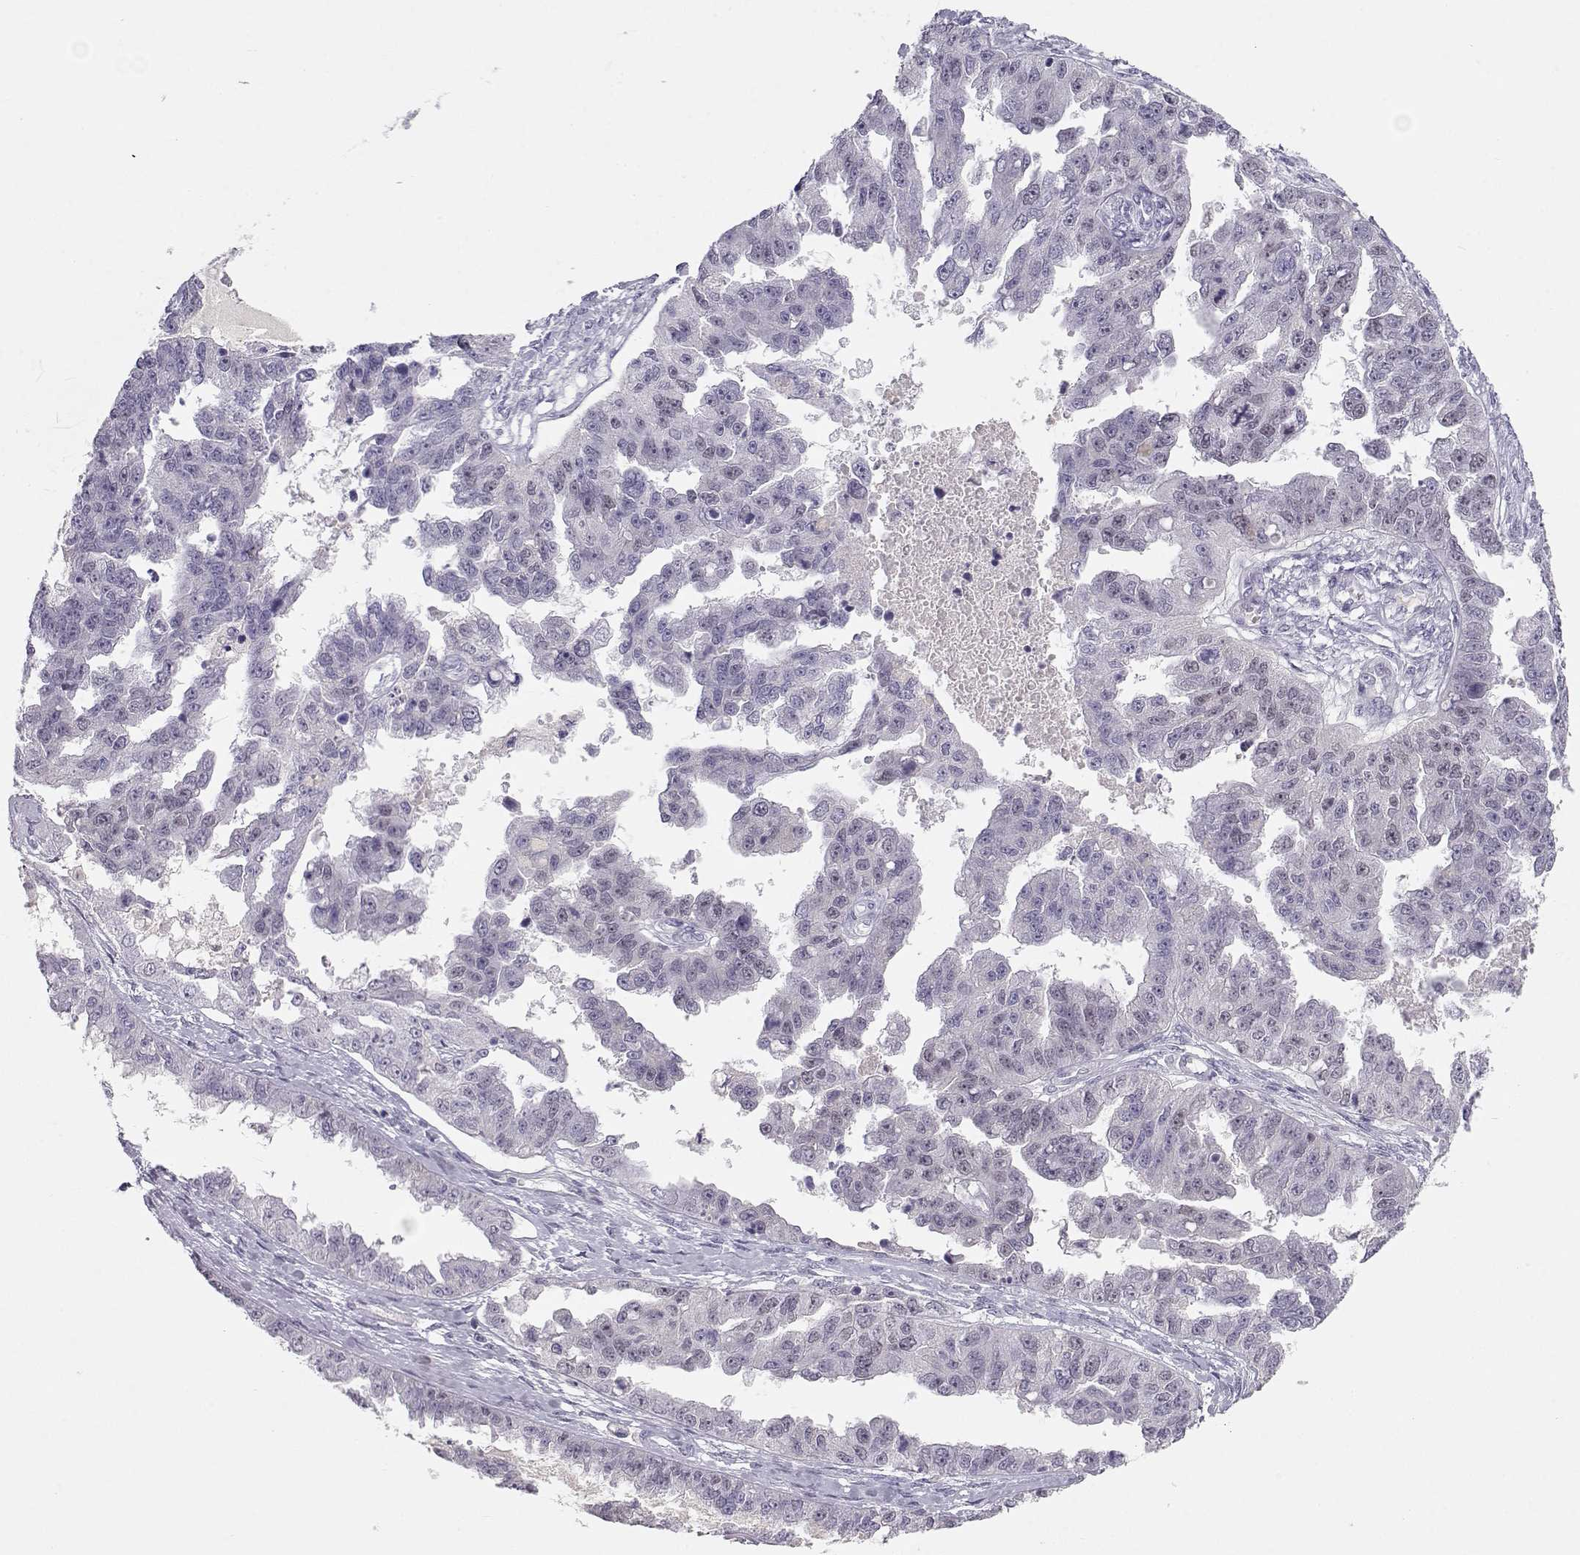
{"staining": {"intensity": "weak", "quantity": "<25%", "location": "nuclear"}, "tissue": "ovarian cancer", "cell_type": "Tumor cells", "image_type": "cancer", "snomed": [{"axis": "morphology", "description": "Cystadenocarcinoma, serous, NOS"}, {"axis": "topography", "description": "Ovary"}], "caption": "Immunohistochemistry (IHC) of ovarian serous cystadenocarcinoma reveals no expression in tumor cells.", "gene": "OPN5", "patient": {"sex": "female", "age": 58}}